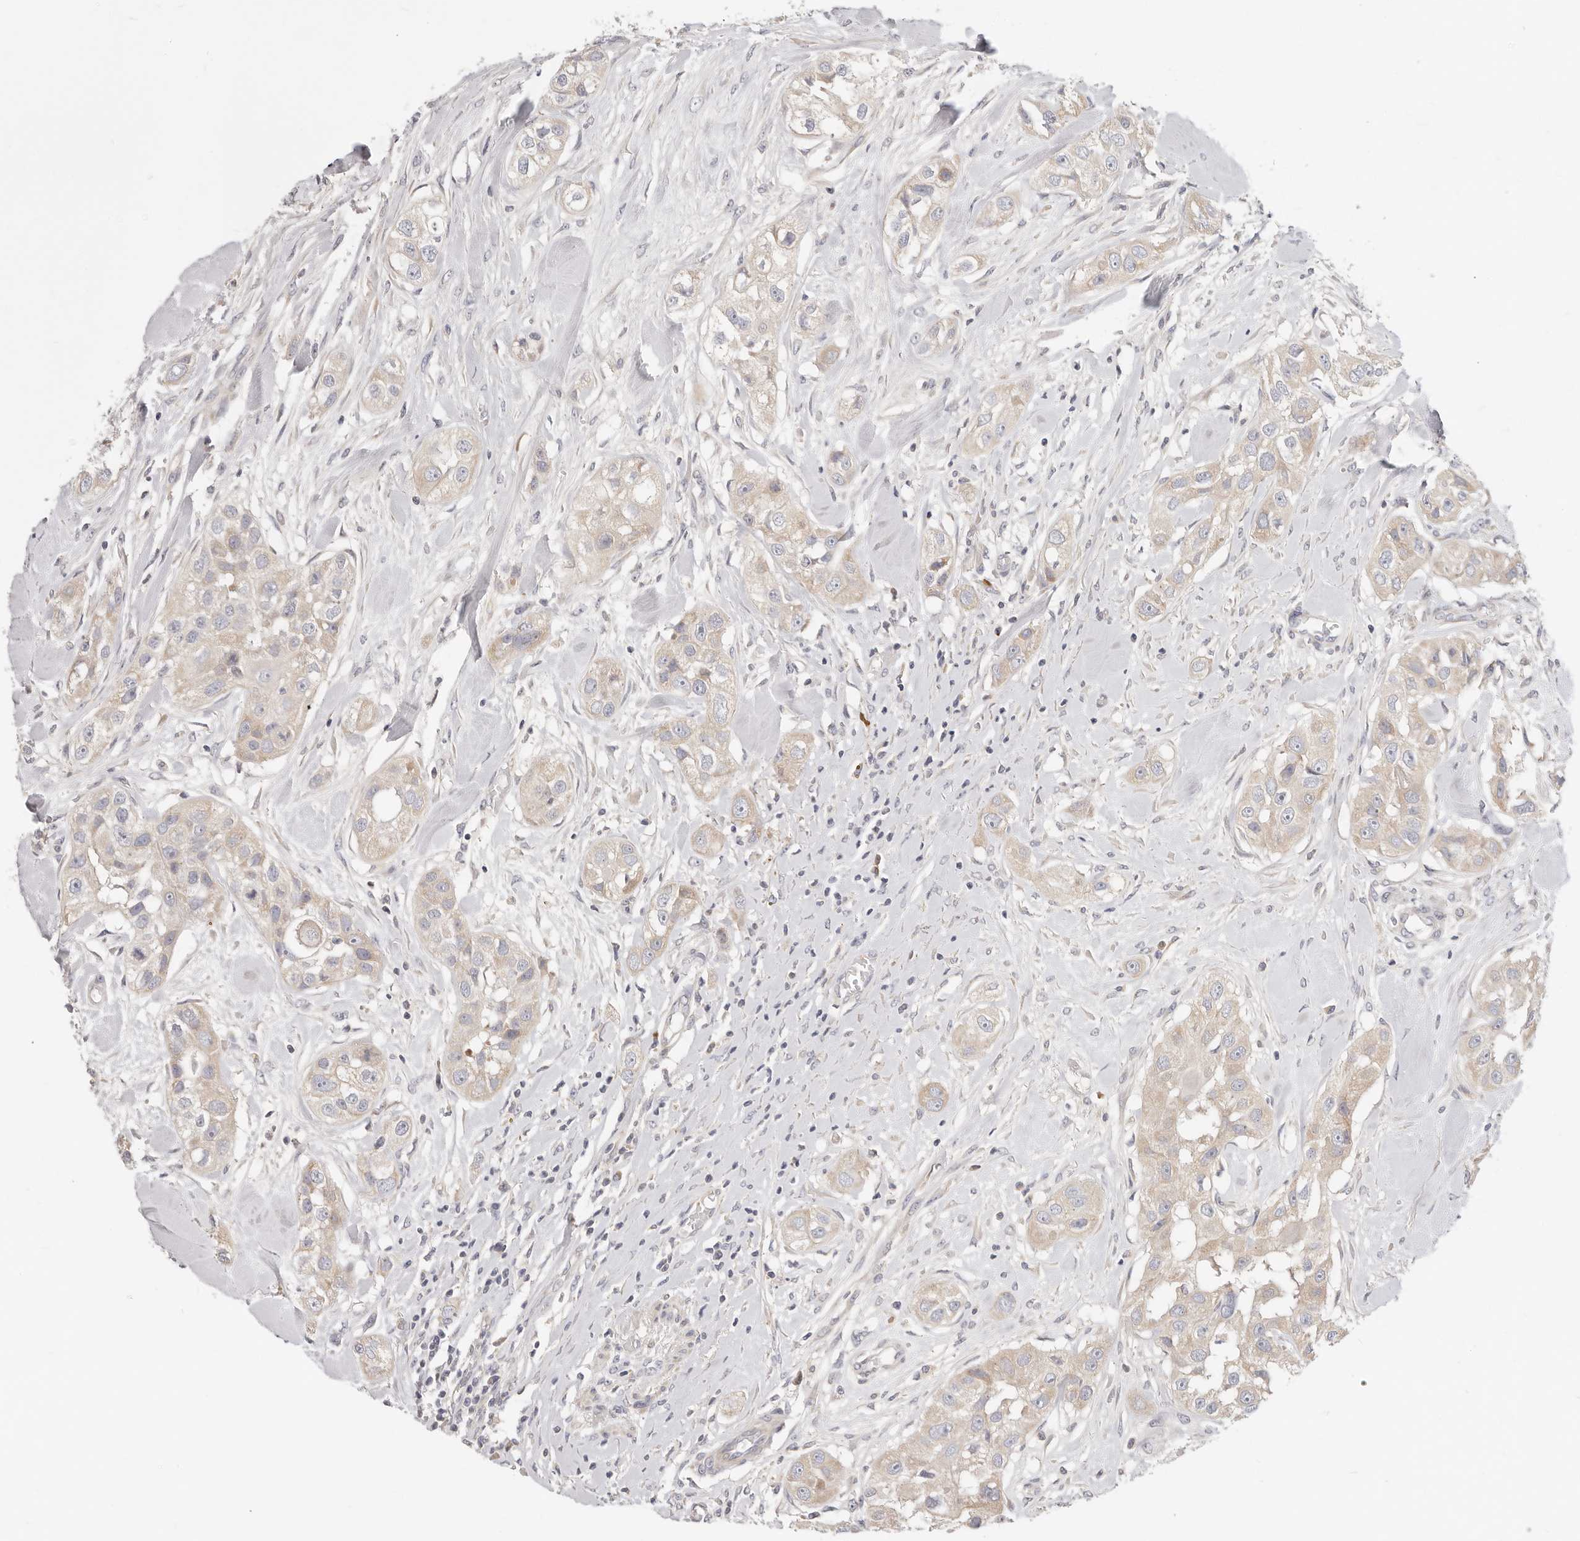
{"staining": {"intensity": "negative", "quantity": "none", "location": "none"}, "tissue": "head and neck cancer", "cell_type": "Tumor cells", "image_type": "cancer", "snomed": [{"axis": "morphology", "description": "Normal tissue, NOS"}, {"axis": "morphology", "description": "Squamous cell carcinoma, NOS"}, {"axis": "topography", "description": "Skeletal muscle"}, {"axis": "topography", "description": "Head-Neck"}], "caption": "Tumor cells are negative for brown protein staining in head and neck cancer (squamous cell carcinoma).", "gene": "TFB2M", "patient": {"sex": "male", "age": 51}}